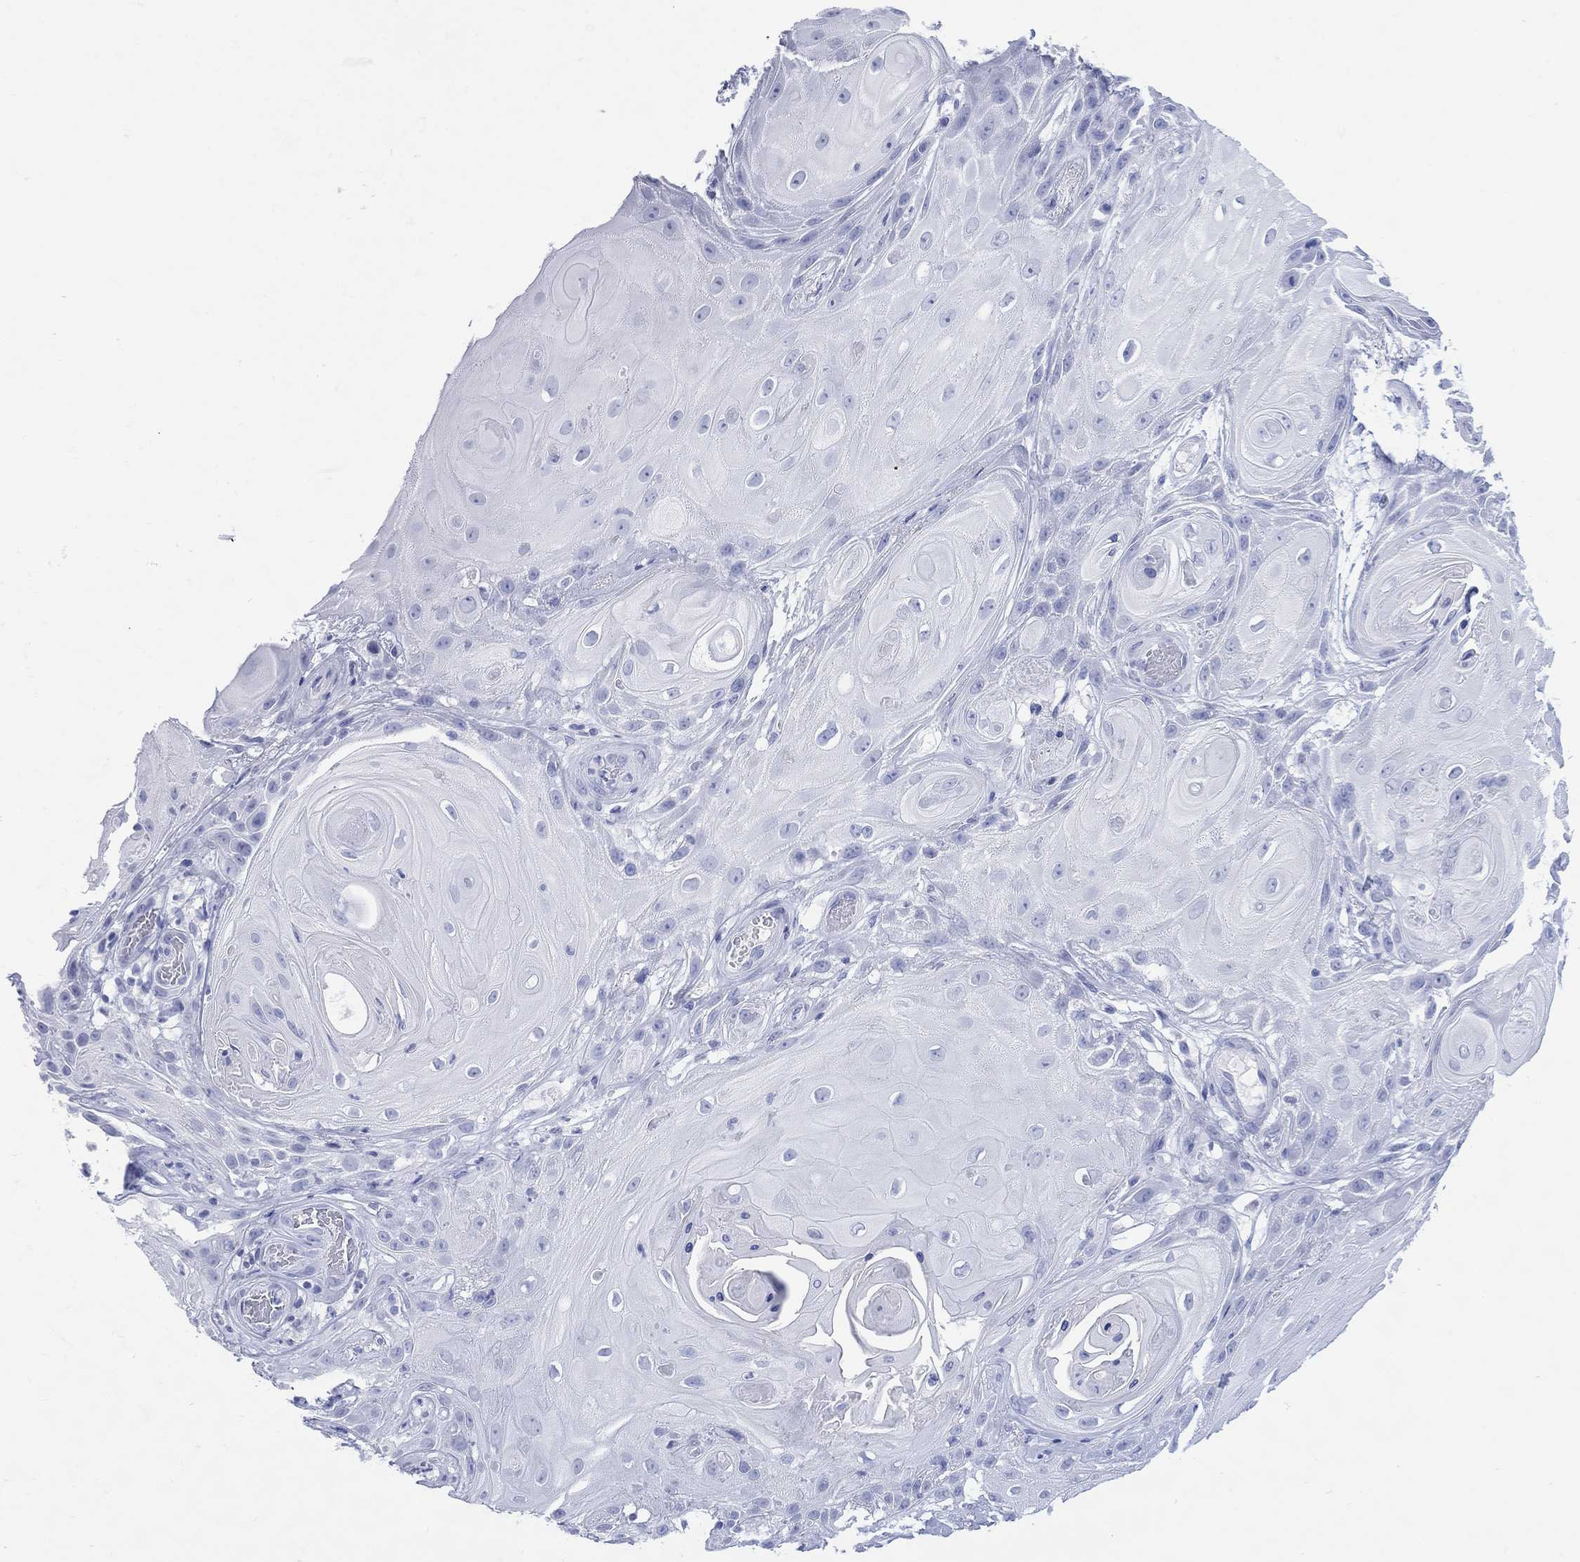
{"staining": {"intensity": "negative", "quantity": "none", "location": "none"}, "tissue": "skin cancer", "cell_type": "Tumor cells", "image_type": "cancer", "snomed": [{"axis": "morphology", "description": "Squamous cell carcinoma, NOS"}, {"axis": "topography", "description": "Skin"}], "caption": "High magnification brightfield microscopy of skin cancer stained with DAB (3,3'-diaminobenzidine) (brown) and counterstained with hematoxylin (blue): tumor cells show no significant positivity.", "gene": "LRRD1", "patient": {"sex": "male", "age": 62}}